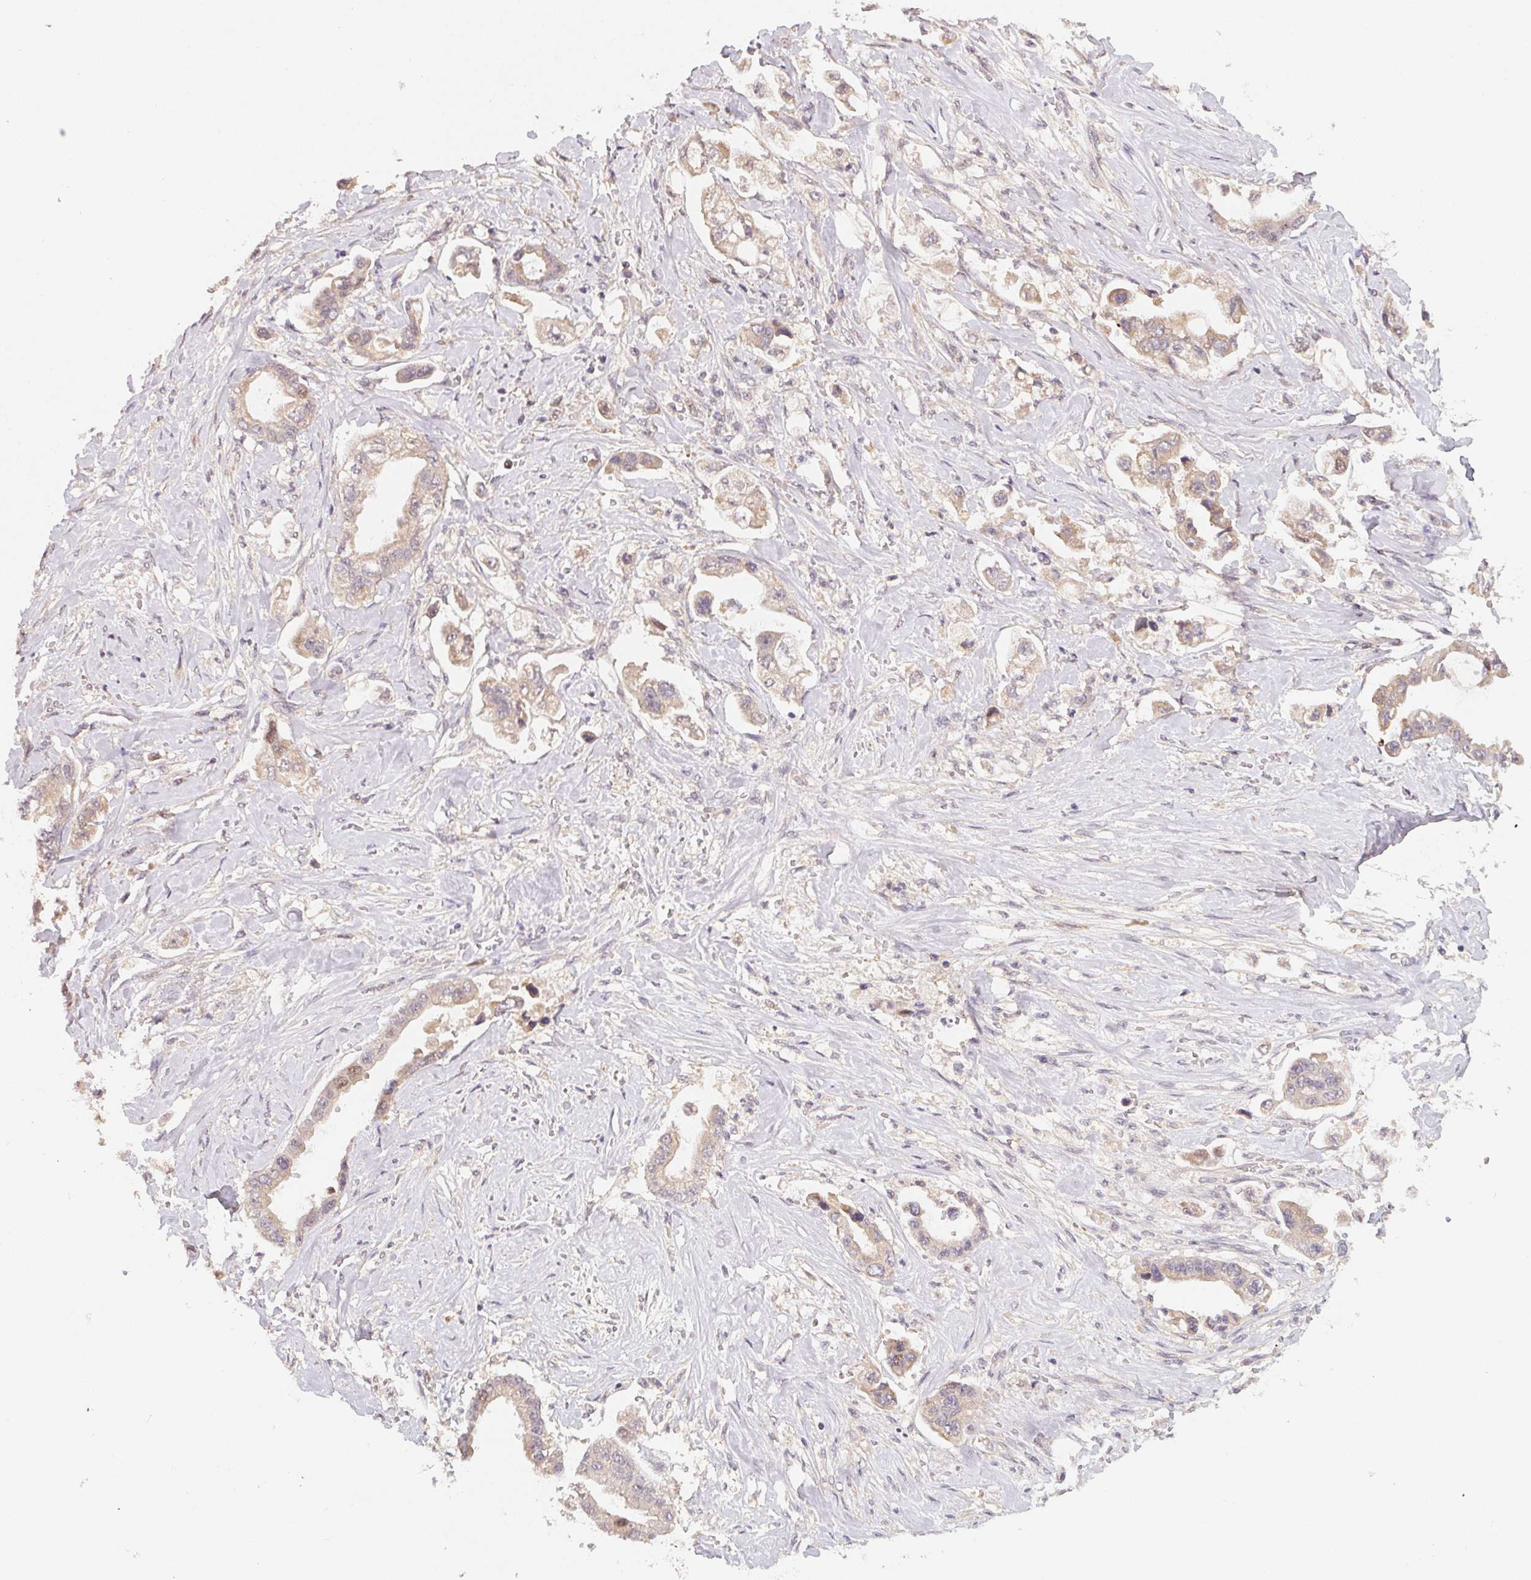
{"staining": {"intensity": "weak", "quantity": ">75%", "location": "cytoplasmic/membranous"}, "tissue": "stomach cancer", "cell_type": "Tumor cells", "image_type": "cancer", "snomed": [{"axis": "morphology", "description": "Adenocarcinoma, NOS"}, {"axis": "topography", "description": "Stomach"}], "caption": "Weak cytoplasmic/membranous positivity is seen in about >75% of tumor cells in stomach cancer (adenocarcinoma).", "gene": "KIFC1", "patient": {"sex": "male", "age": 62}}